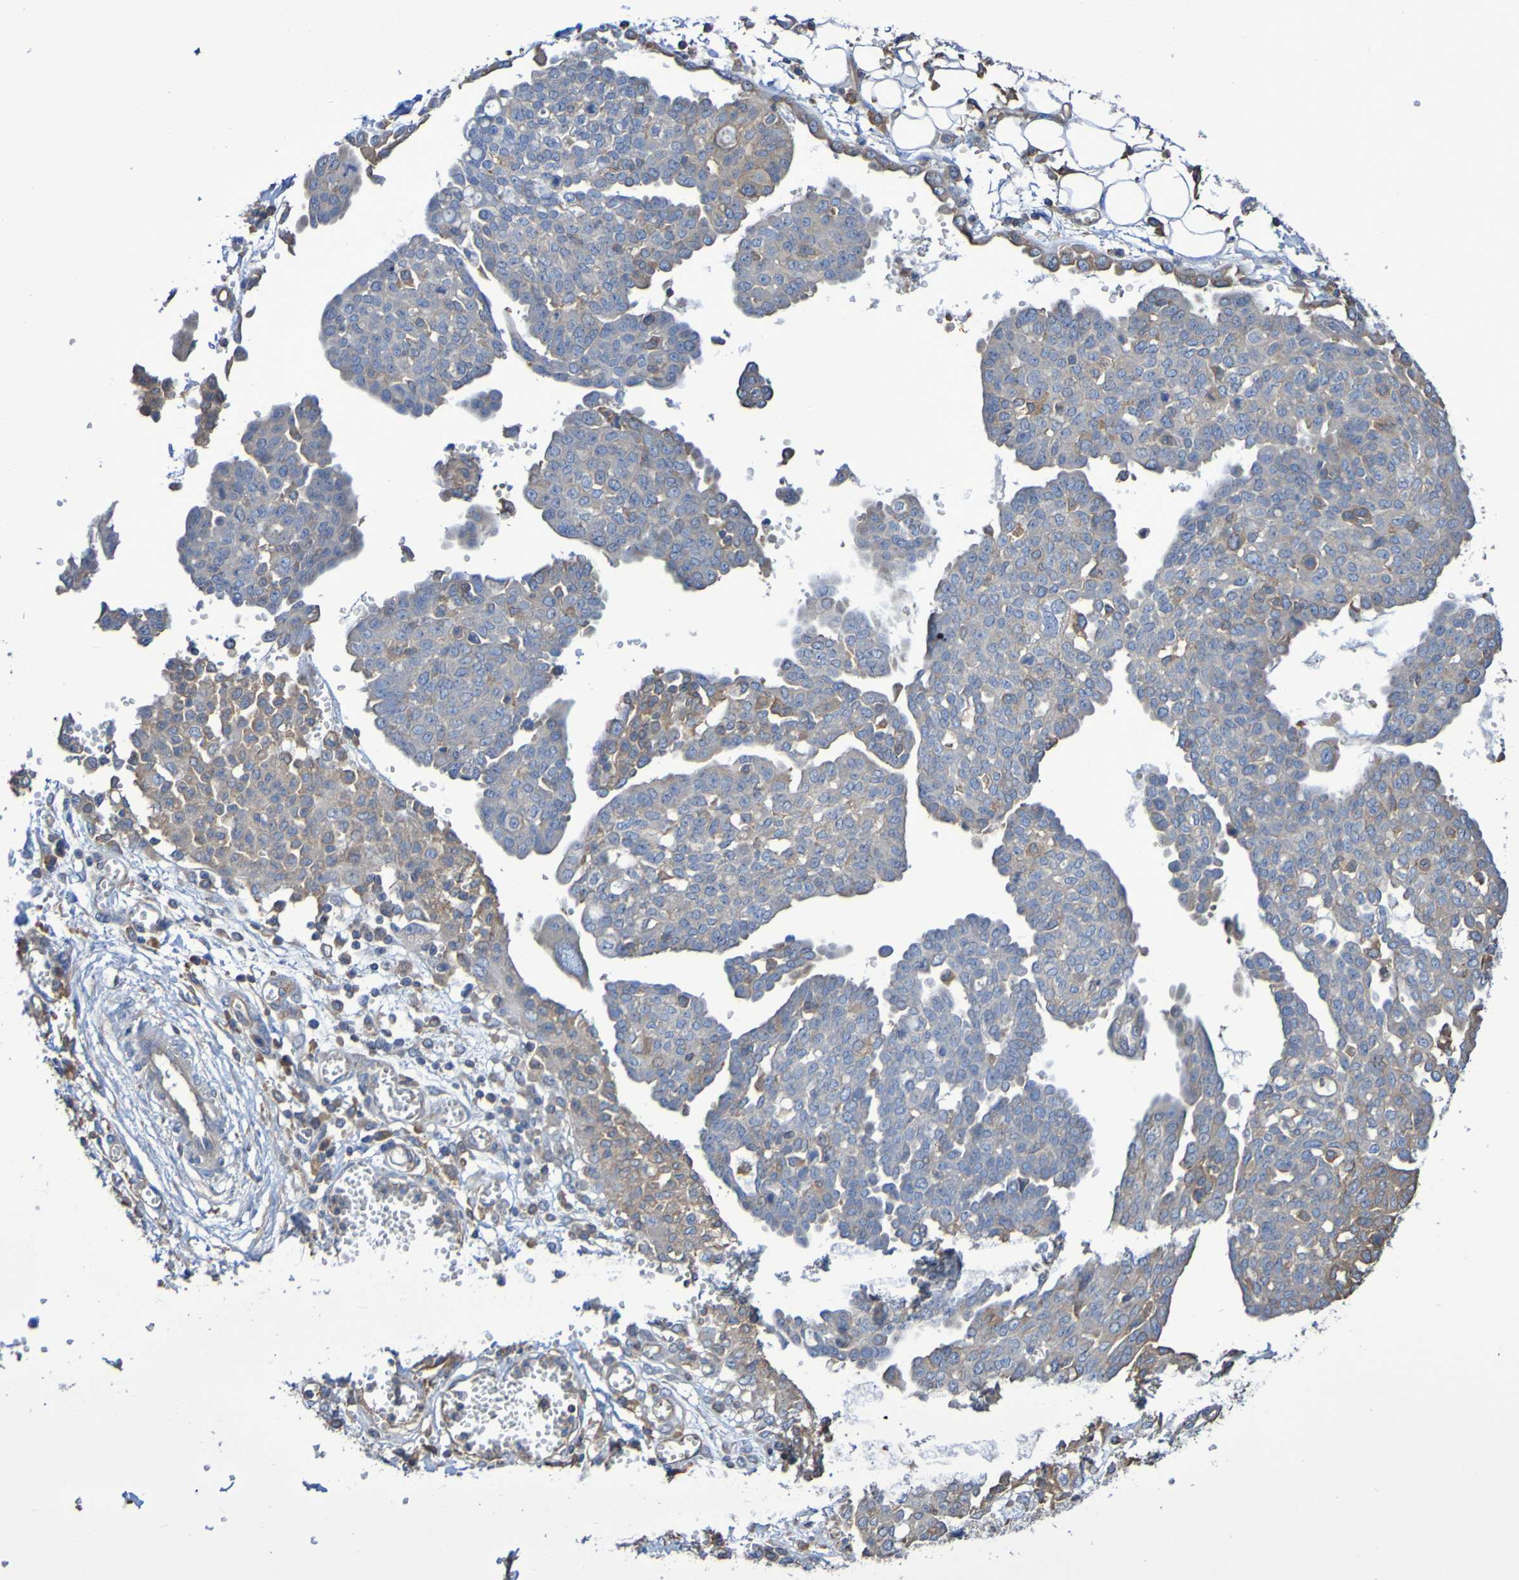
{"staining": {"intensity": "weak", "quantity": "<25%", "location": "cytoplasmic/membranous"}, "tissue": "ovarian cancer", "cell_type": "Tumor cells", "image_type": "cancer", "snomed": [{"axis": "morphology", "description": "Cystadenocarcinoma, serous, NOS"}, {"axis": "topography", "description": "Soft tissue"}, {"axis": "topography", "description": "Ovary"}], "caption": "This is a histopathology image of immunohistochemistry staining of serous cystadenocarcinoma (ovarian), which shows no expression in tumor cells. (Brightfield microscopy of DAB IHC at high magnification).", "gene": "SYNJ1", "patient": {"sex": "female", "age": 57}}